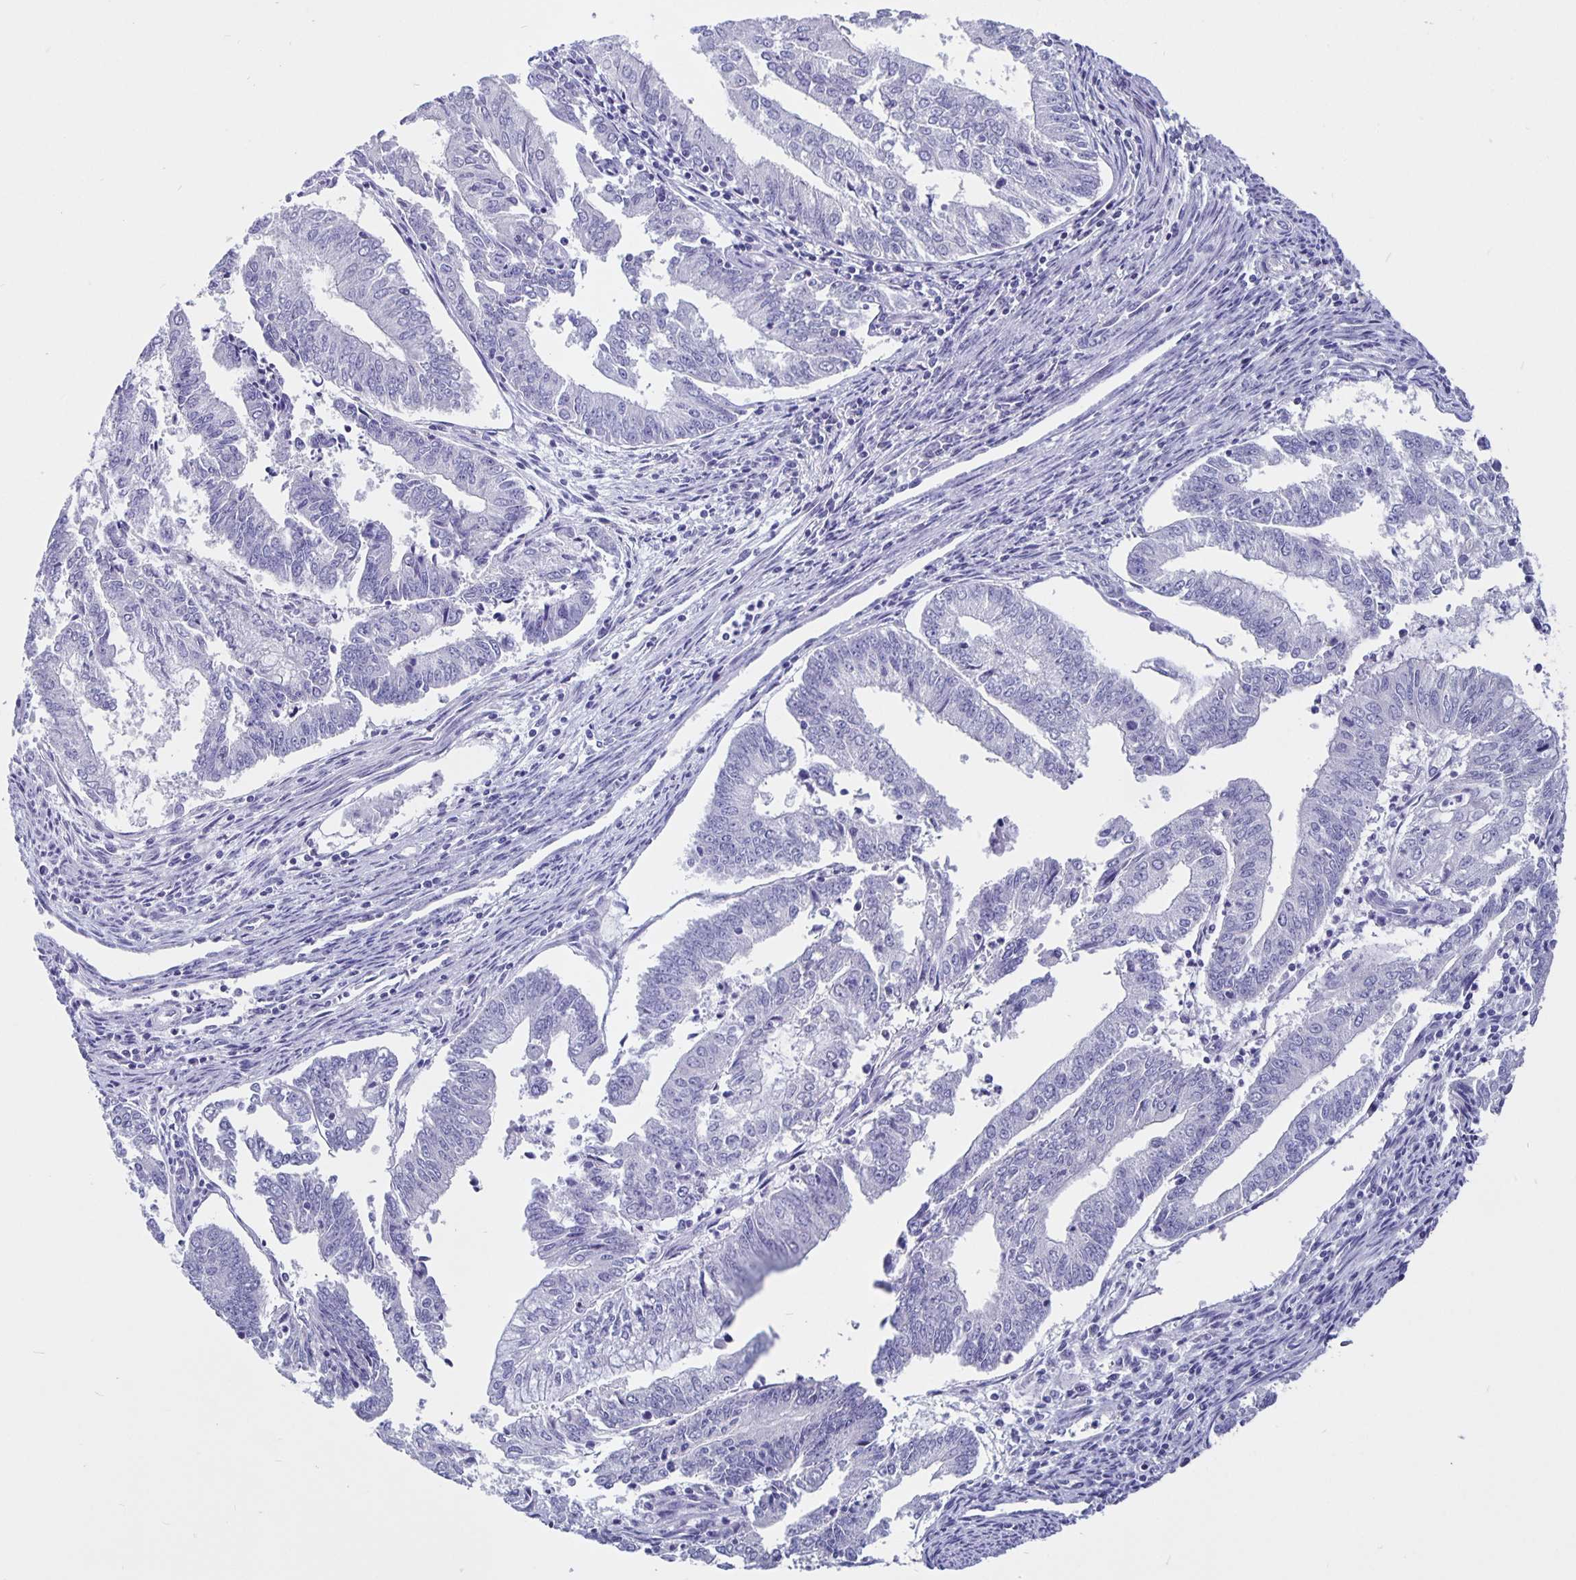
{"staining": {"intensity": "negative", "quantity": "none", "location": "none"}, "tissue": "endometrial cancer", "cell_type": "Tumor cells", "image_type": "cancer", "snomed": [{"axis": "morphology", "description": "Adenocarcinoma, NOS"}, {"axis": "topography", "description": "Endometrium"}], "caption": "Adenocarcinoma (endometrial) stained for a protein using immunohistochemistry reveals no staining tumor cells.", "gene": "ODF3B", "patient": {"sex": "female", "age": 61}}